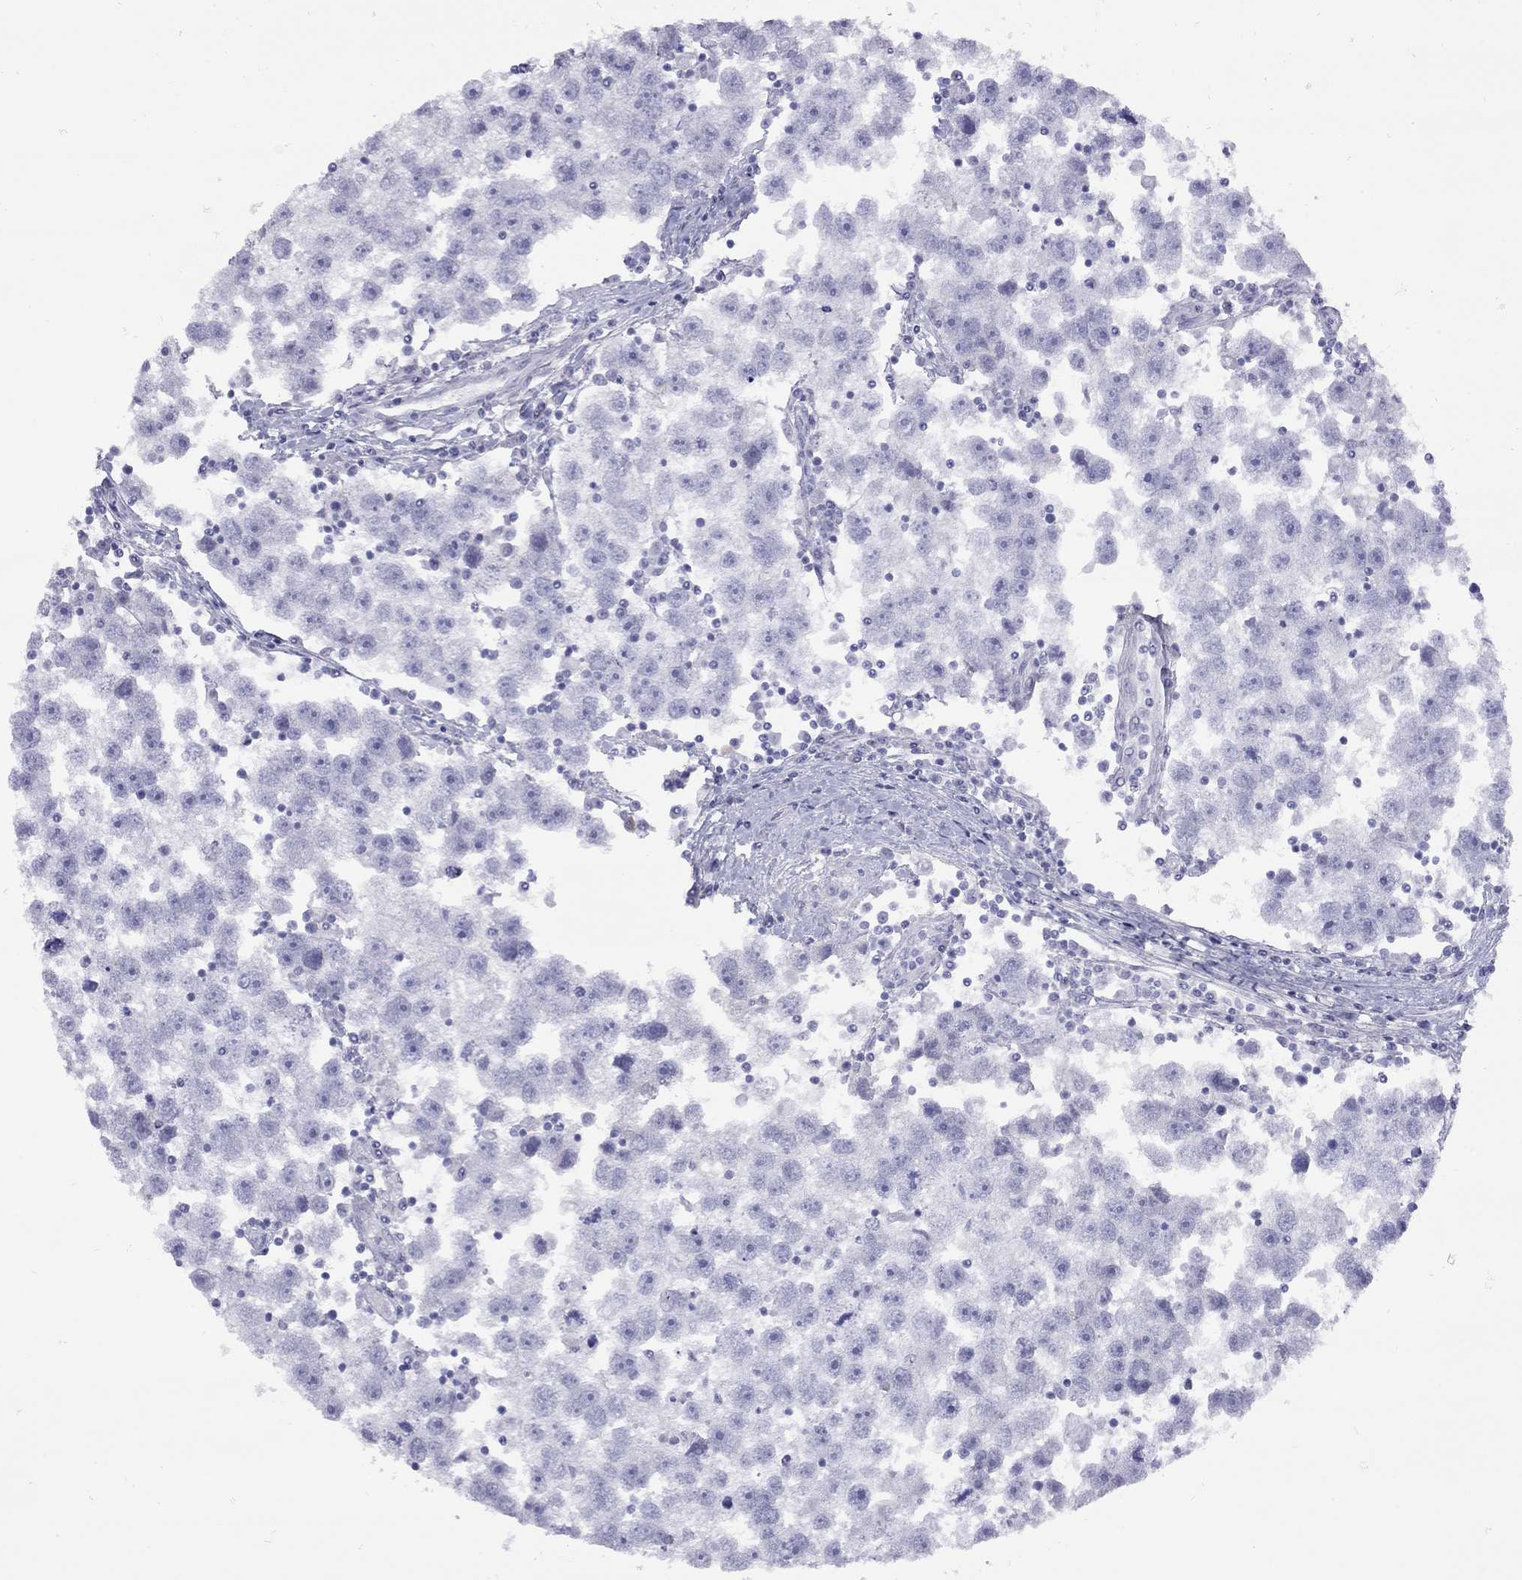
{"staining": {"intensity": "negative", "quantity": "none", "location": "none"}, "tissue": "testis cancer", "cell_type": "Tumor cells", "image_type": "cancer", "snomed": [{"axis": "morphology", "description": "Seminoma, NOS"}, {"axis": "topography", "description": "Testis"}], "caption": "Immunohistochemistry (IHC) of testis cancer reveals no expression in tumor cells.", "gene": "GRIA2", "patient": {"sex": "male", "age": 30}}